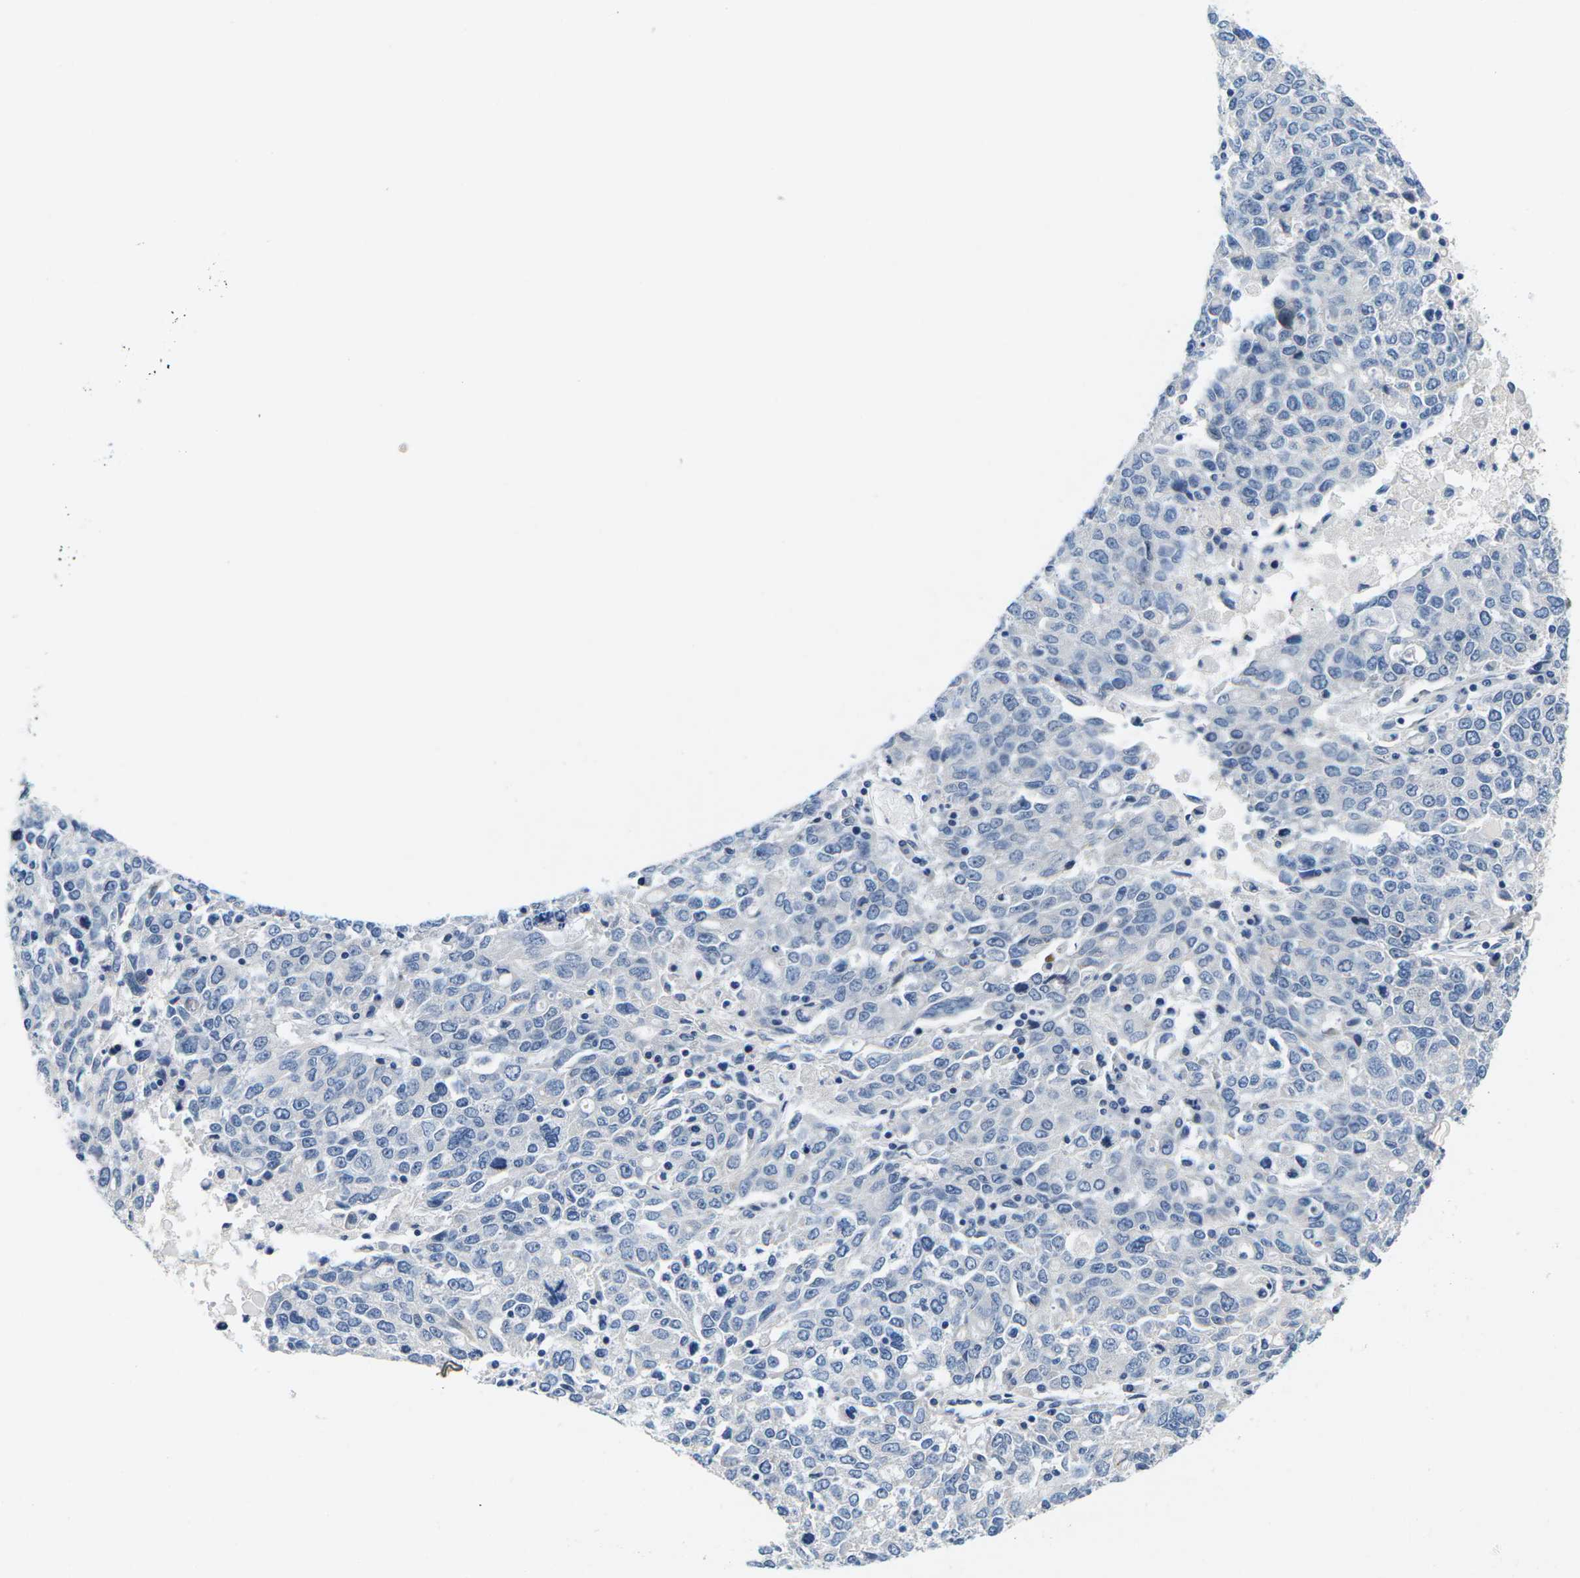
{"staining": {"intensity": "negative", "quantity": "none", "location": "none"}, "tissue": "ovarian cancer", "cell_type": "Tumor cells", "image_type": "cancer", "snomed": [{"axis": "morphology", "description": "Carcinoma, endometroid"}, {"axis": "topography", "description": "Ovary"}], "caption": "Immunohistochemistry (IHC) photomicrograph of human ovarian cancer (endometroid carcinoma) stained for a protein (brown), which shows no expression in tumor cells.", "gene": "TSPAN2", "patient": {"sex": "female", "age": 62}}